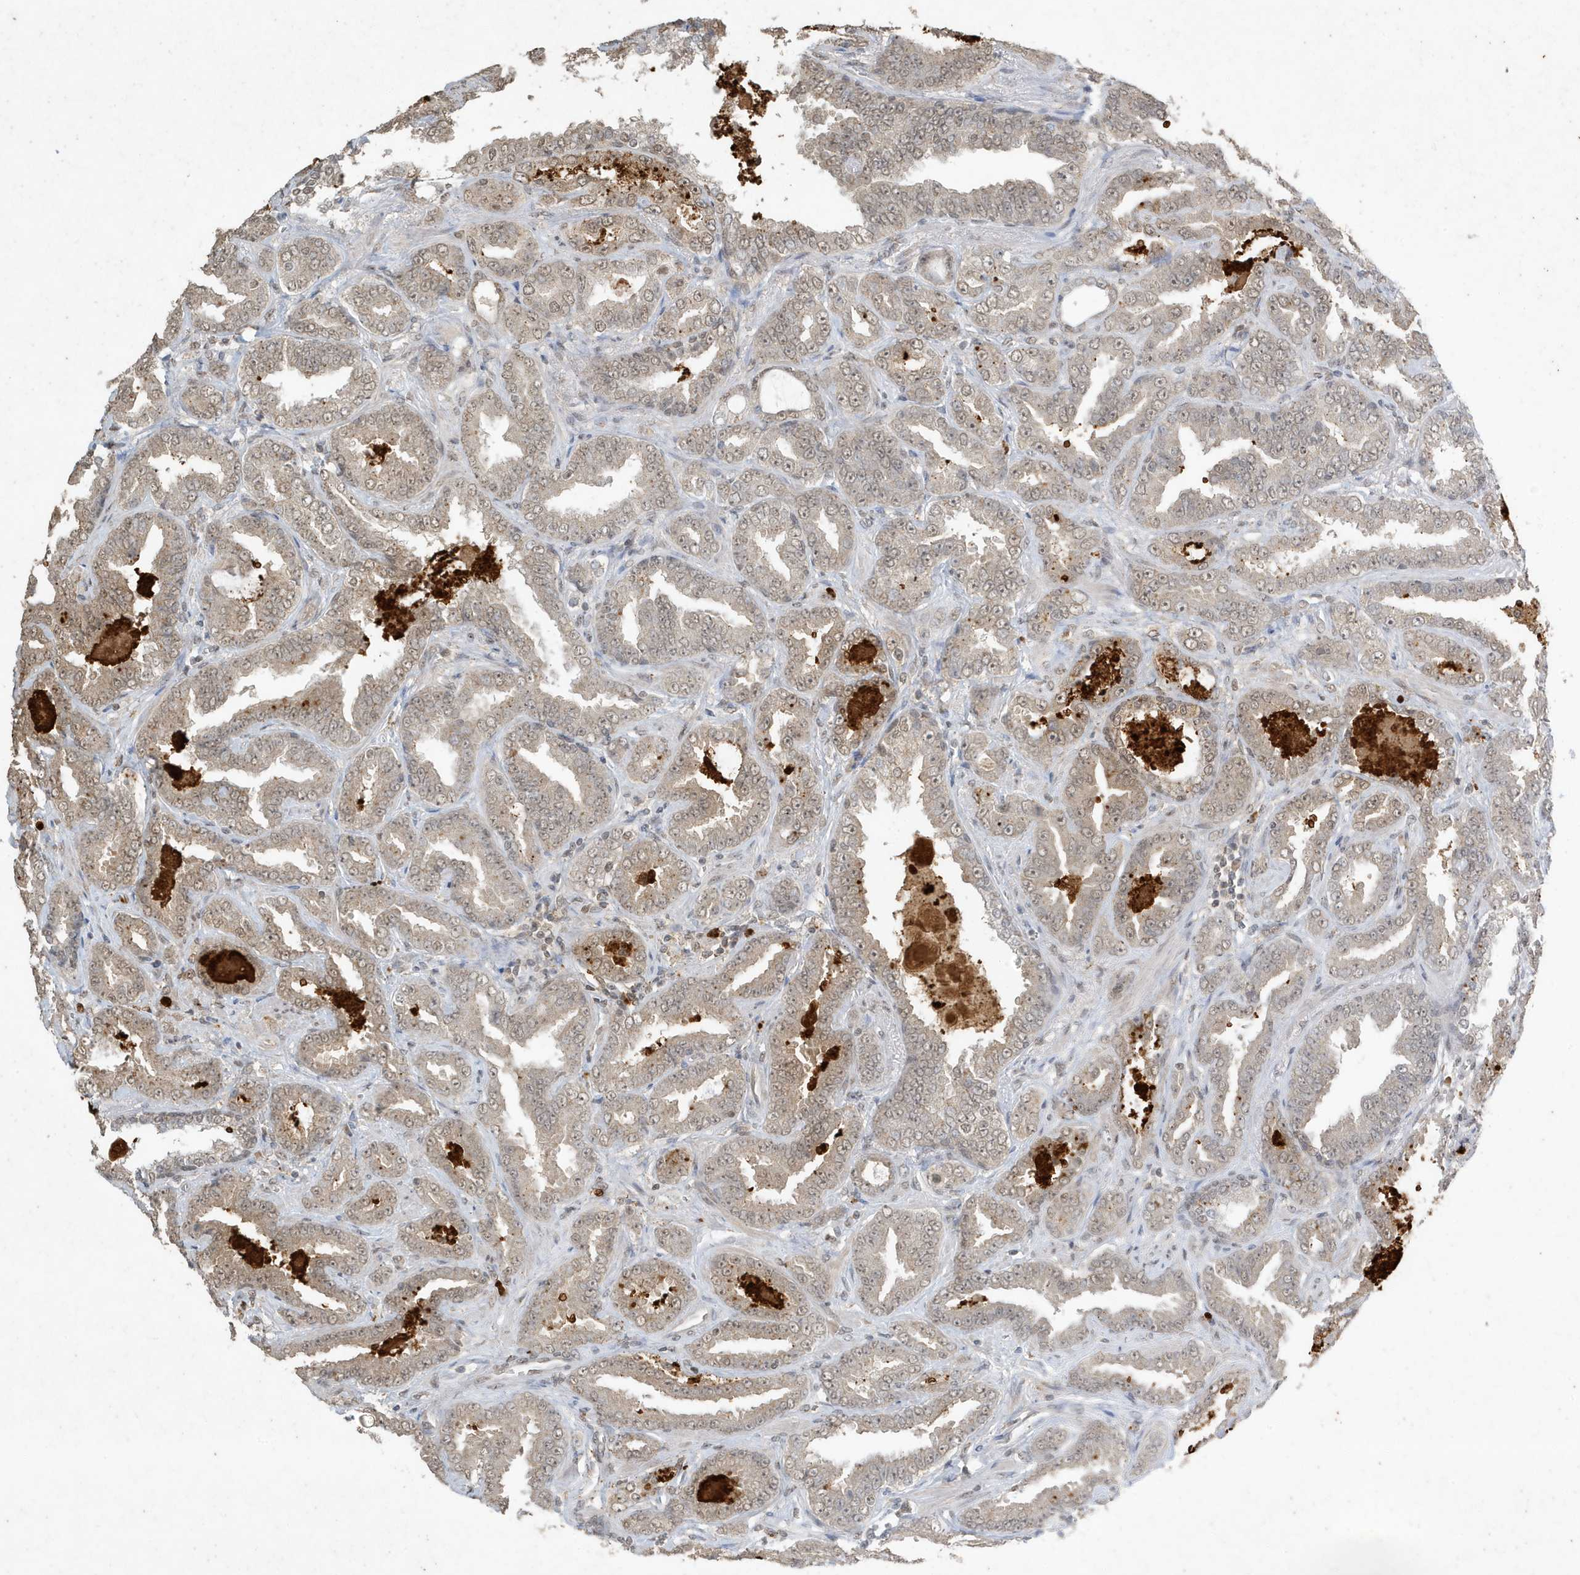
{"staining": {"intensity": "weak", "quantity": ">75%", "location": "cytoplasmic/membranous,nuclear"}, "tissue": "prostate cancer", "cell_type": "Tumor cells", "image_type": "cancer", "snomed": [{"axis": "morphology", "description": "Adenocarcinoma, Low grade"}, {"axis": "topography", "description": "Prostate"}], "caption": "About >75% of tumor cells in human prostate cancer display weak cytoplasmic/membranous and nuclear protein expression as visualized by brown immunohistochemical staining.", "gene": "DEFA1", "patient": {"sex": "male", "age": 60}}